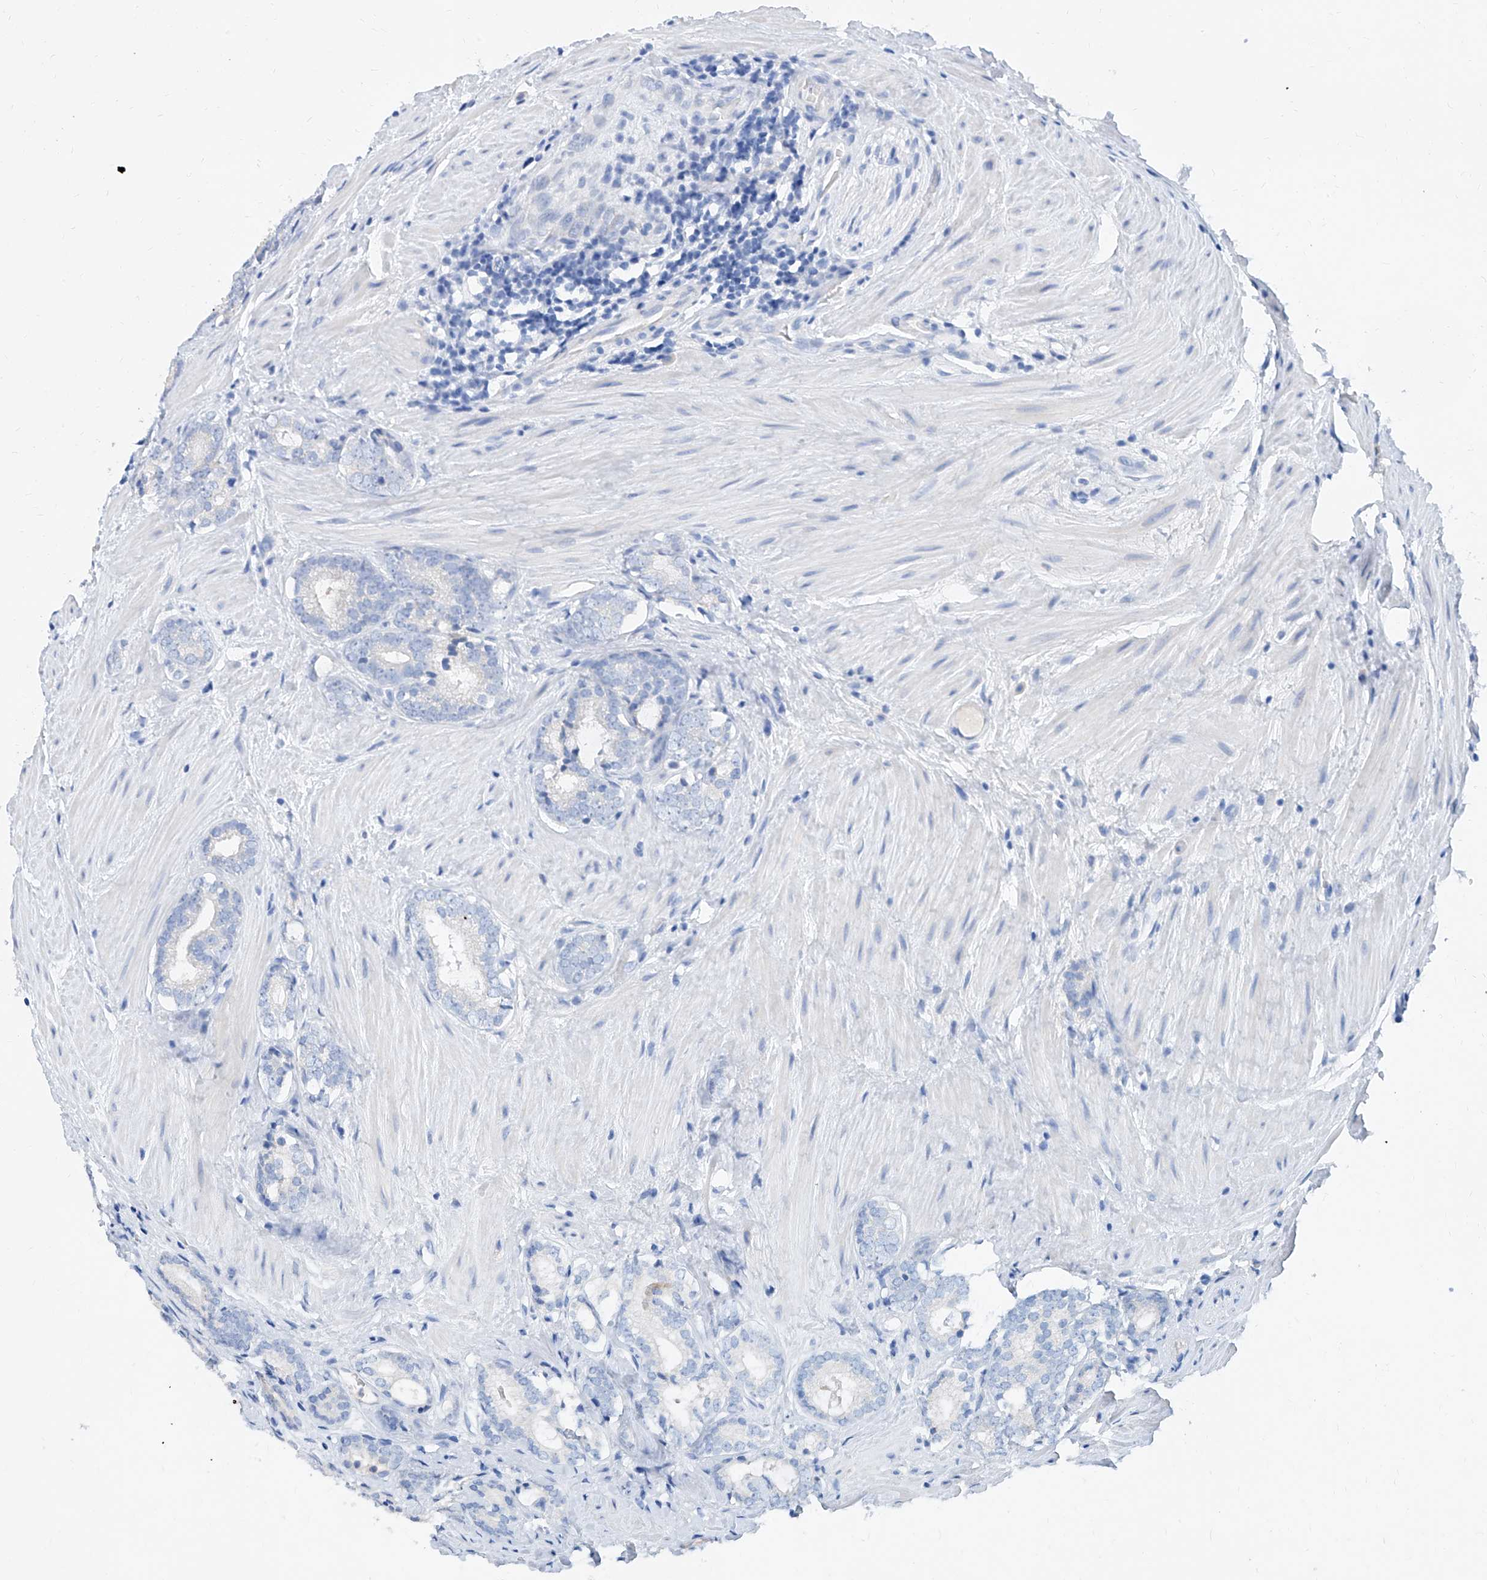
{"staining": {"intensity": "negative", "quantity": "none", "location": "none"}, "tissue": "prostate cancer", "cell_type": "Tumor cells", "image_type": "cancer", "snomed": [{"axis": "morphology", "description": "Adenocarcinoma, High grade"}, {"axis": "topography", "description": "Prostate"}], "caption": "Image shows no significant protein positivity in tumor cells of prostate cancer.", "gene": "SLC25A29", "patient": {"sex": "male", "age": 63}}